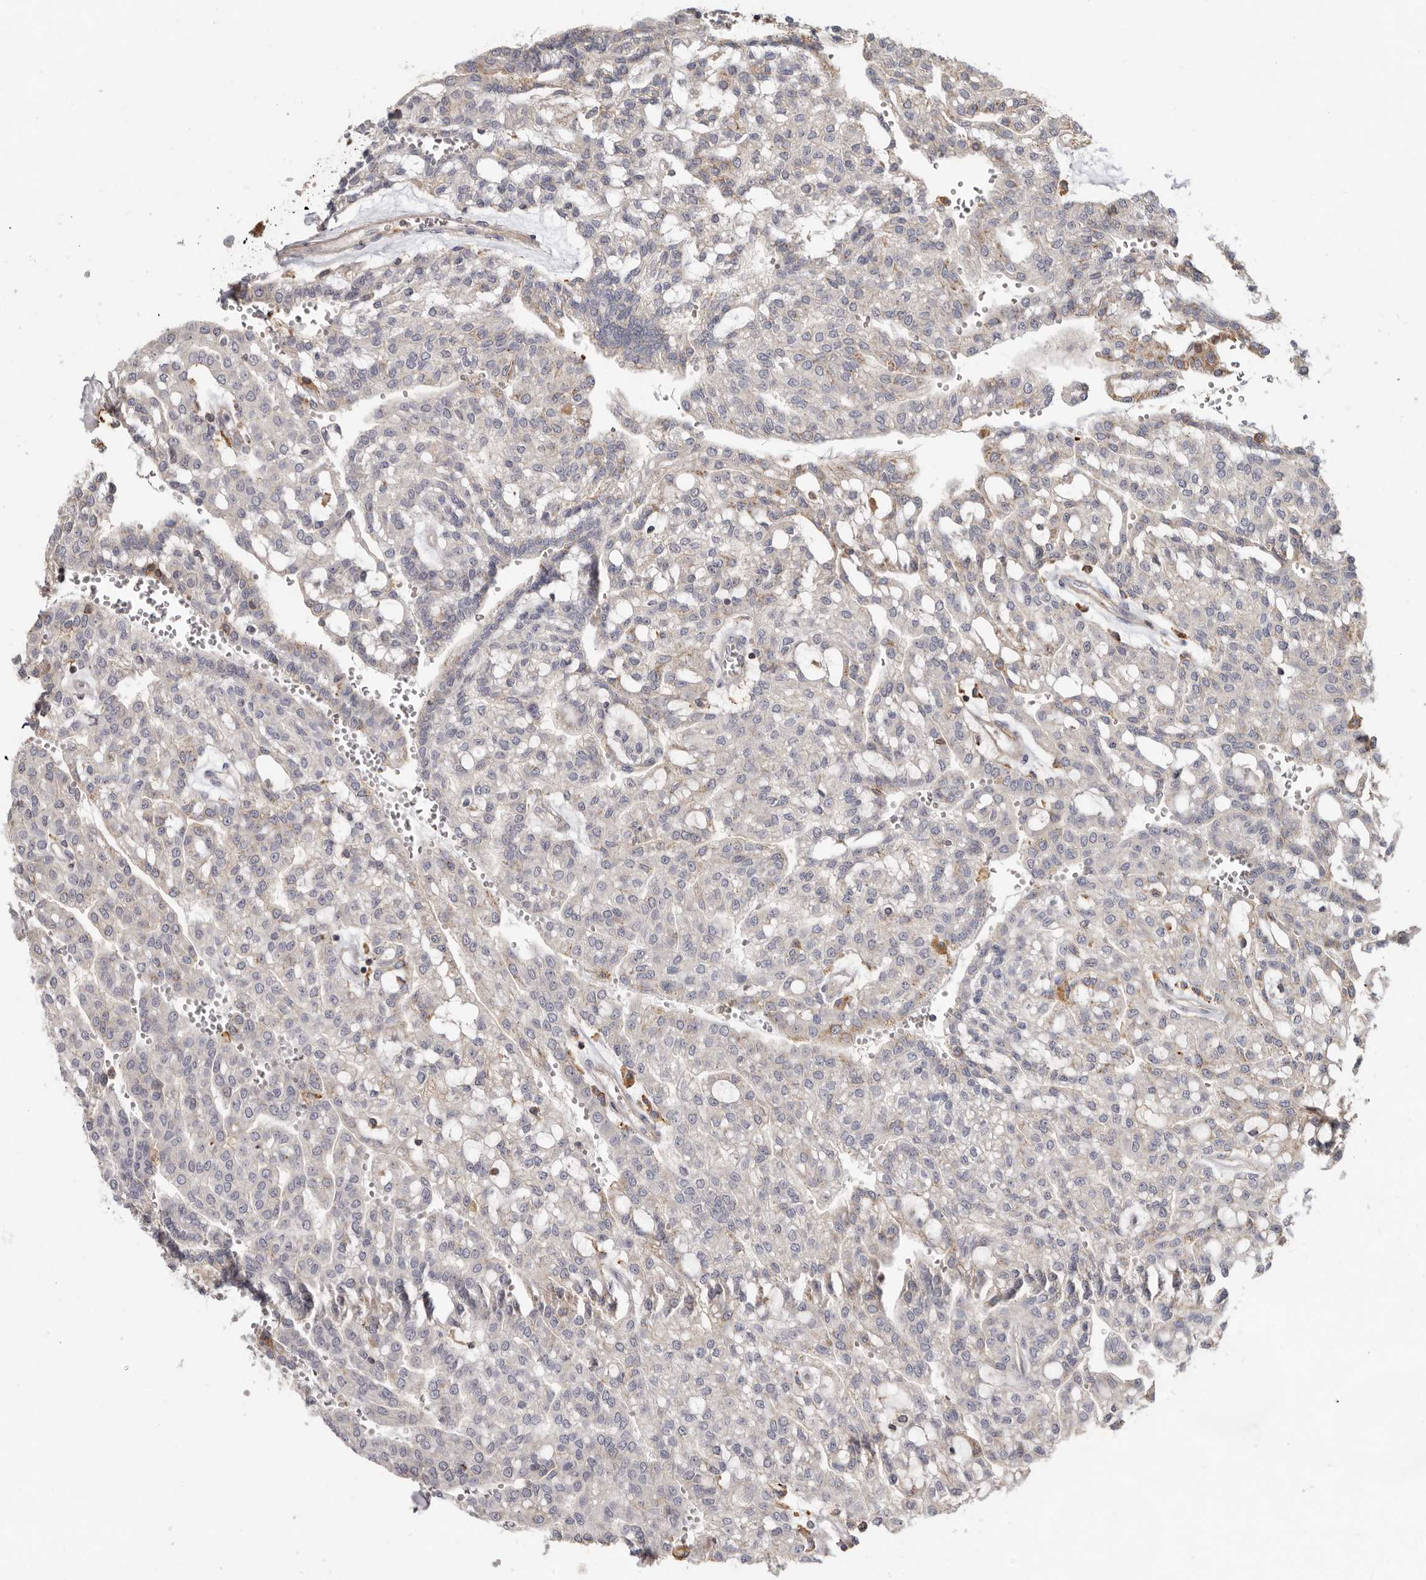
{"staining": {"intensity": "weak", "quantity": "<25%", "location": "cytoplasmic/membranous"}, "tissue": "renal cancer", "cell_type": "Tumor cells", "image_type": "cancer", "snomed": [{"axis": "morphology", "description": "Adenocarcinoma, NOS"}, {"axis": "topography", "description": "Kidney"}], "caption": "An IHC image of renal cancer (adenocarcinoma) is shown. There is no staining in tumor cells of renal cancer (adenocarcinoma).", "gene": "KIF26B", "patient": {"sex": "male", "age": 63}}